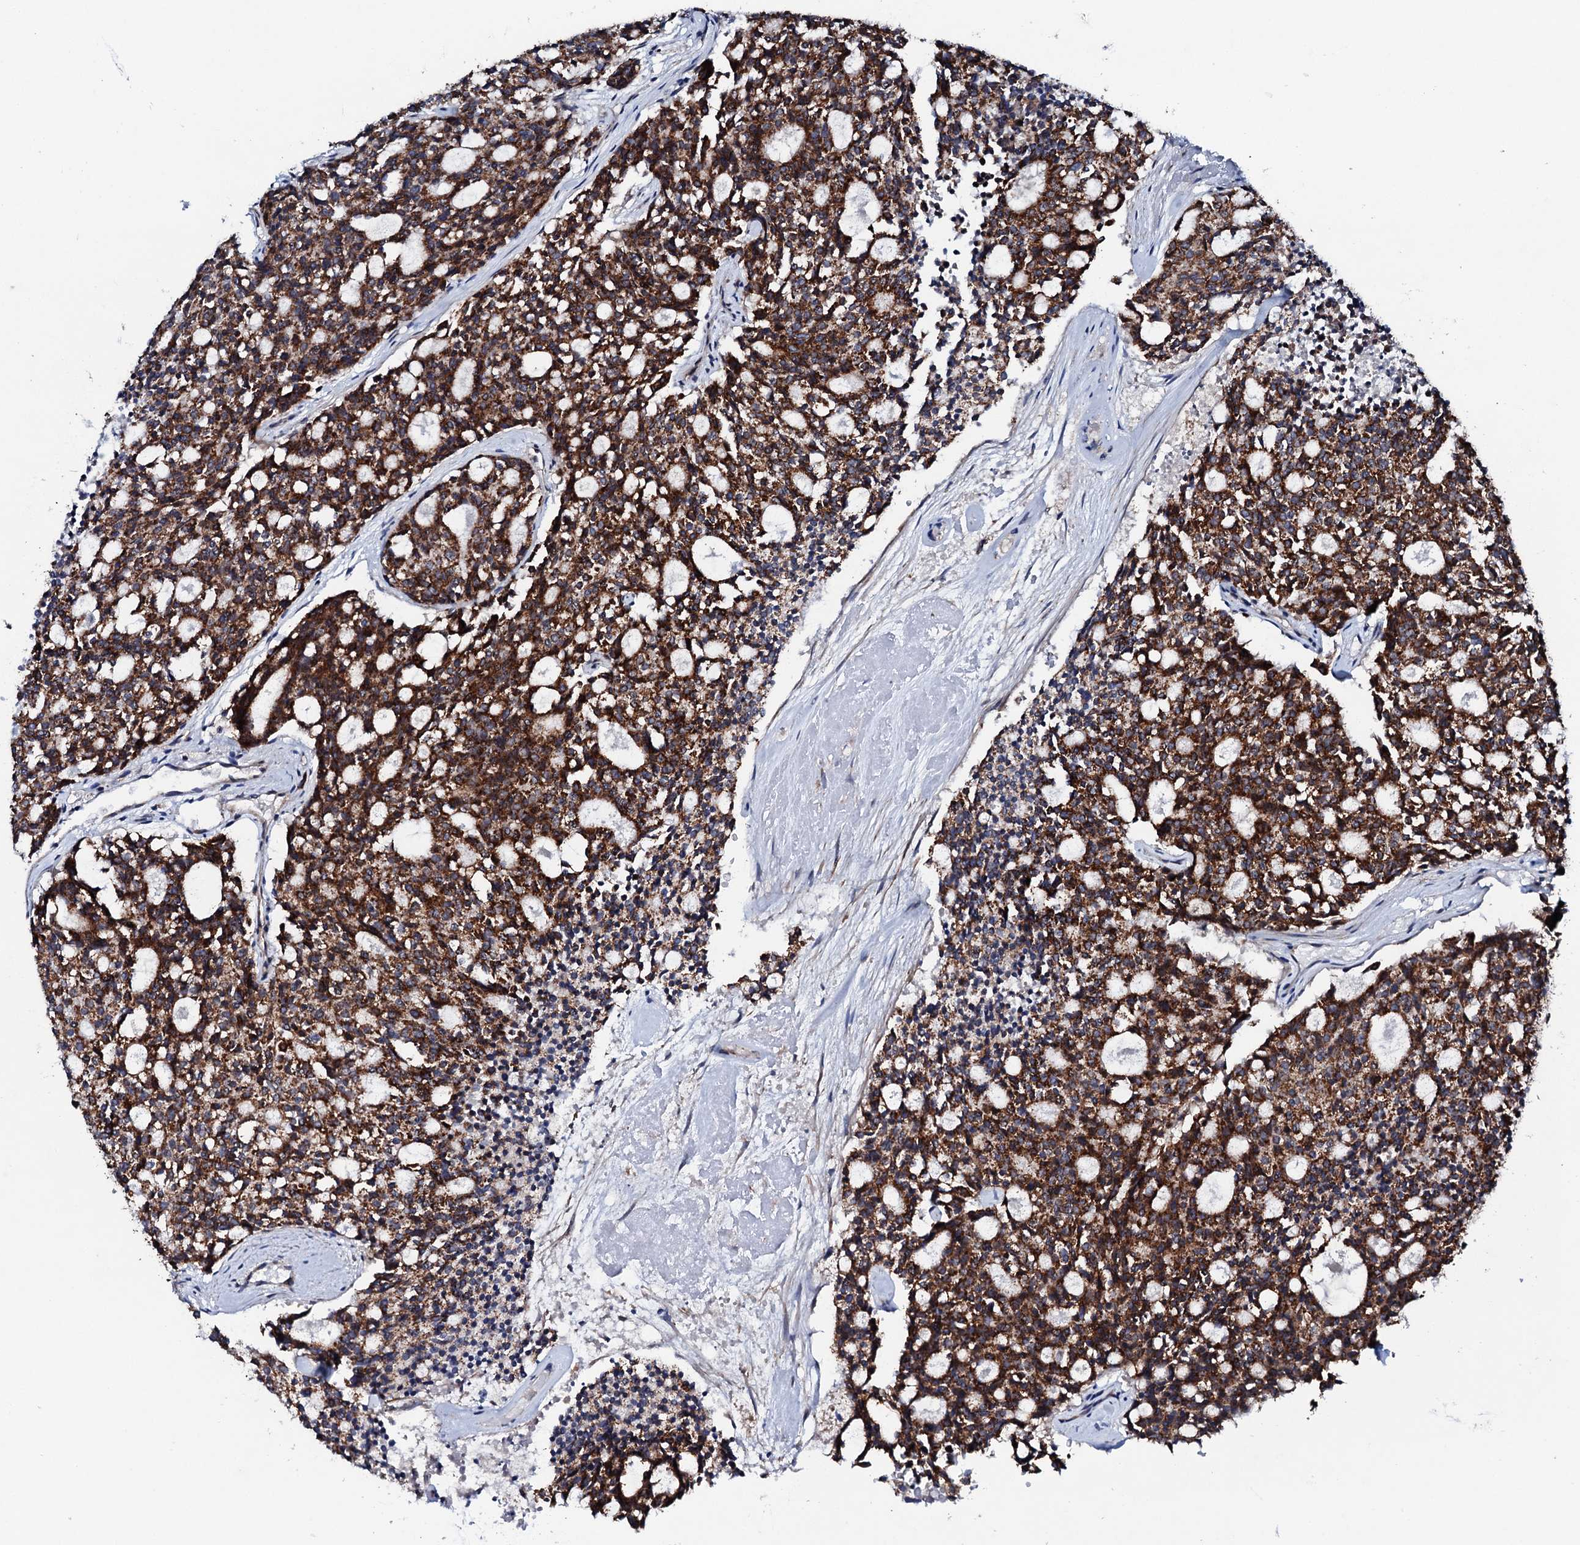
{"staining": {"intensity": "strong", "quantity": ">75%", "location": "cytoplasmic/membranous"}, "tissue": "carcinoid", "cell_type": "Tumor cells", "image_type": "cancer", "snomed": [{"axis": "morphology", "description": "Carcinoid, malignant, NOS"}, {"axis": "topography", "description": "Pancreas"}], "caption": "Approximately >75% of tumor cells in human carcinoid show strong cytoplasmic/membranous protein expression as visualized by brown immunohistochemical staining.", "gene": "MTIF3", "patient": {"sex": "female", "age": 54}}